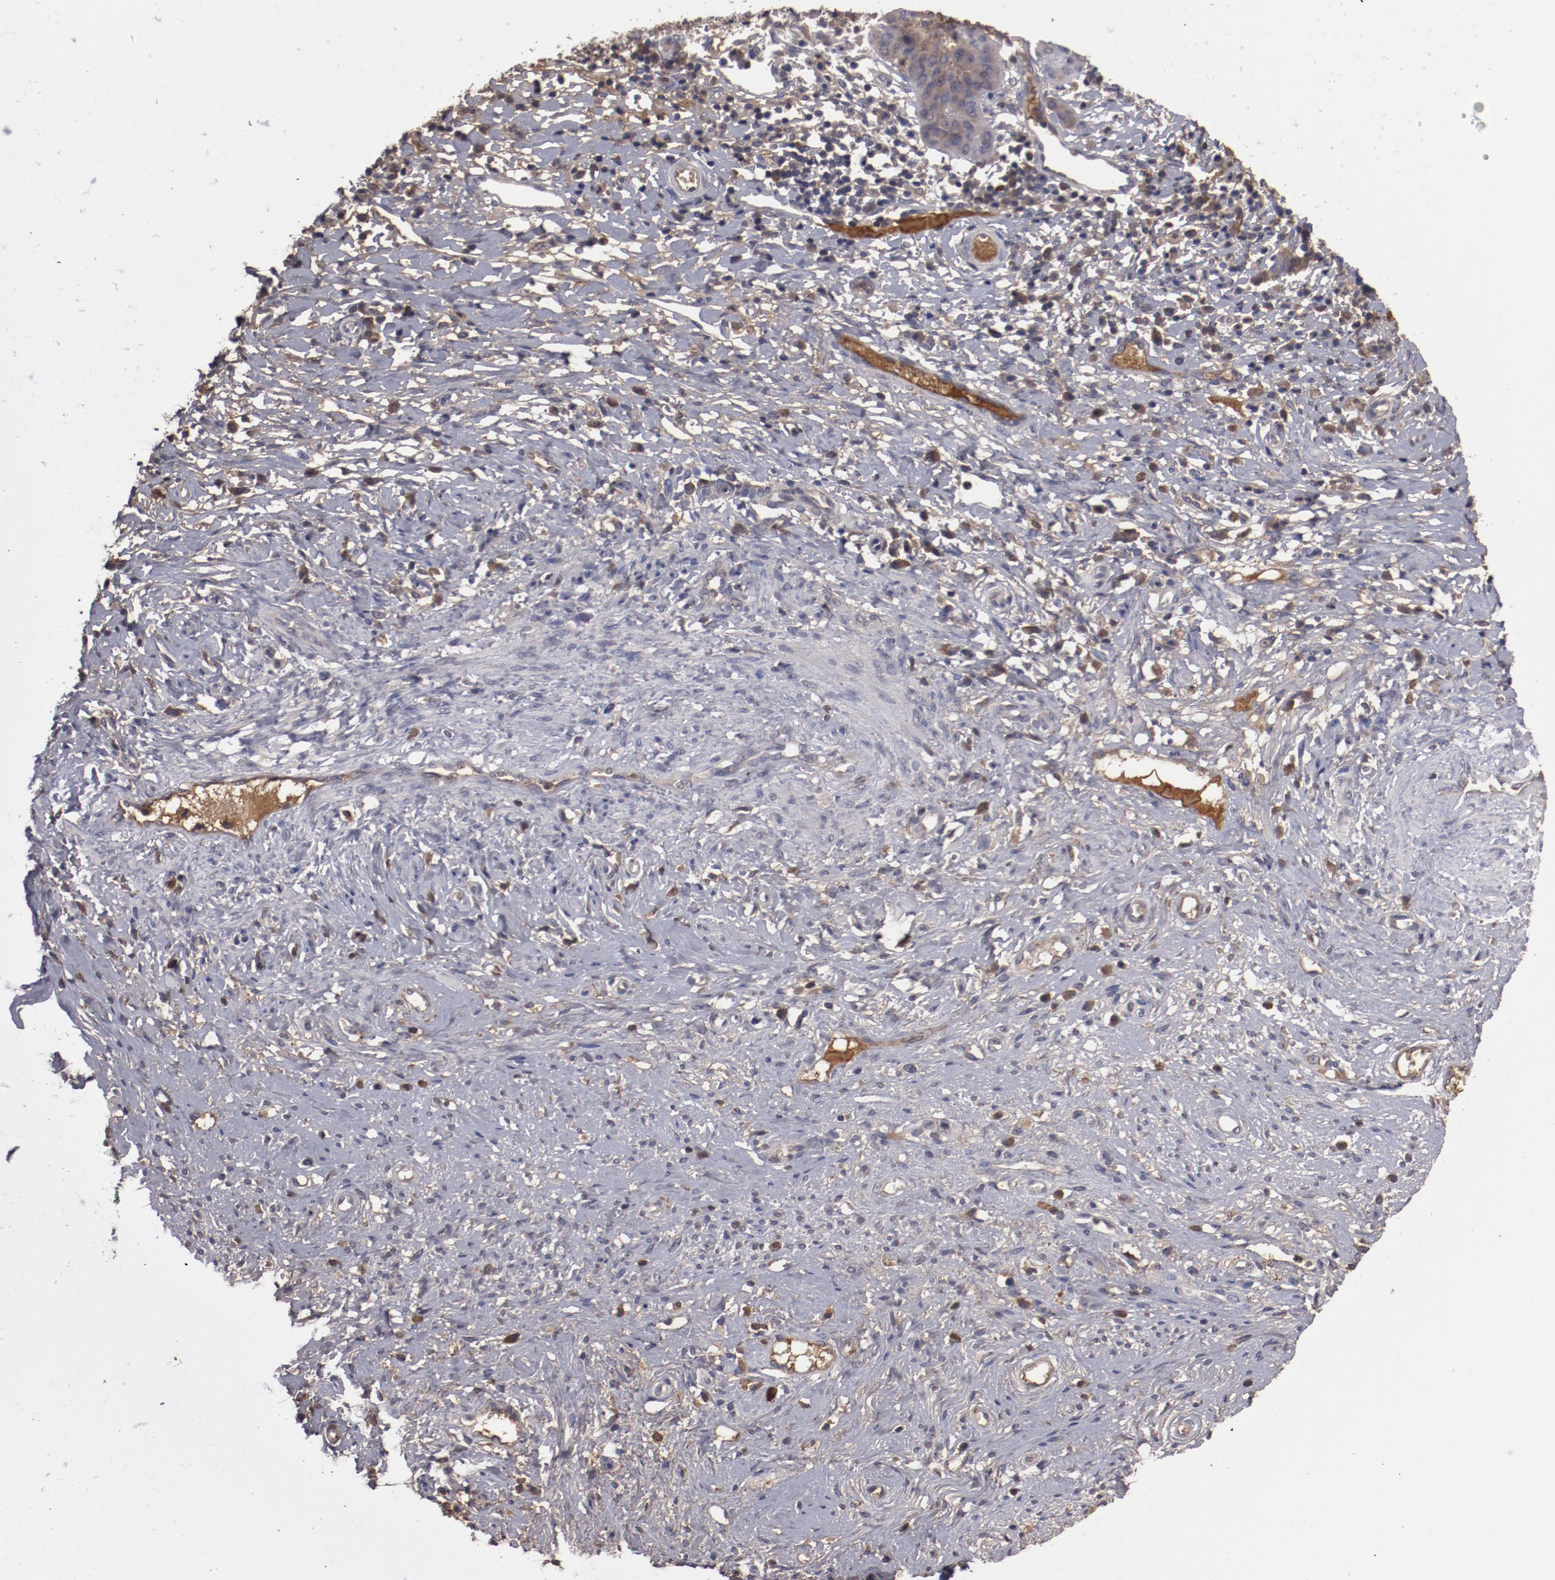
{"staining": {"intensity": "weak", "quantity": "<25%", "location": "cytoplasmic/membranous"}, "tissue": "cervical cancer", "cell_type": "Tumor cells", "image_type": "cancer", "snomed": [{"axis": "morphology", "description": "Normal tissue, NOS"}, {"axis": "morphology", "description": "Squamous cell carcinoma, NOS"}, {"axis": "topography", "description": "Cervix"}], "caption": "Immunohistochemistry image of neoplastic tissue: cervical cancer stained with DAB (3,3'-diaminobenzidine) exhibits no significant protein expression in tumor cells. (DAB IHC, high magnification).", "gene": "CP", "patient": {"sex": "female", "age": 39}}